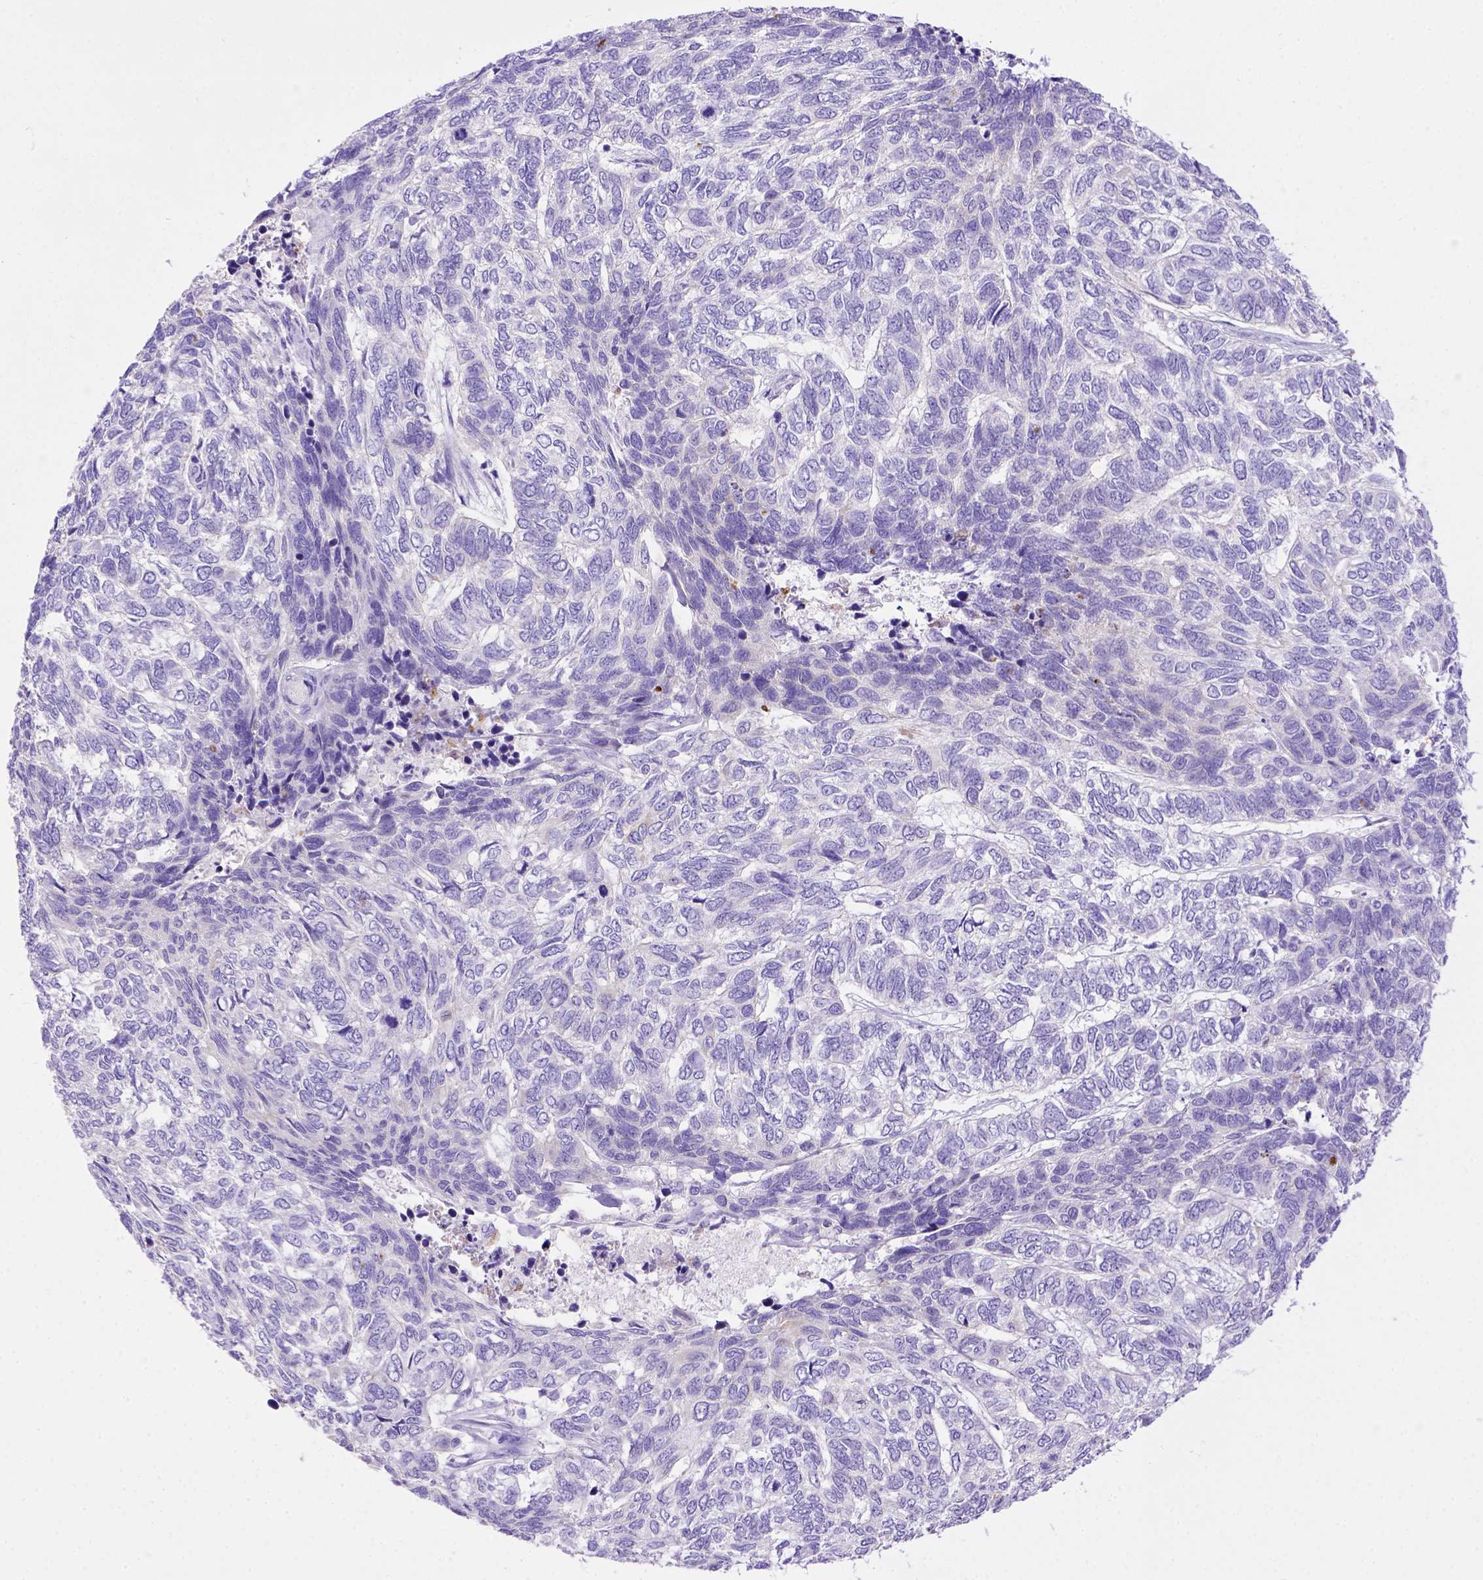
{"staining": {"intensity": "negative", "quantity": "none", "location": "none"}, "tissue": "skin cancer", "cell_type": "Tumor cells", "image_type": "cancer", "snomed": [{"axis": "morphology", "description": "Basal cell carcinoma"}, {"axis": "topography", "description": "Skin"}], "caption": "Immunohistochemistry (IHC) image of neoplastic tissue: basal cell carcinoma (skin) stained with DAB demonstrates no significant protein expression in tumor cells.", "gene": "LRRC18", "patient": {"sex": "female", "age": 65}}